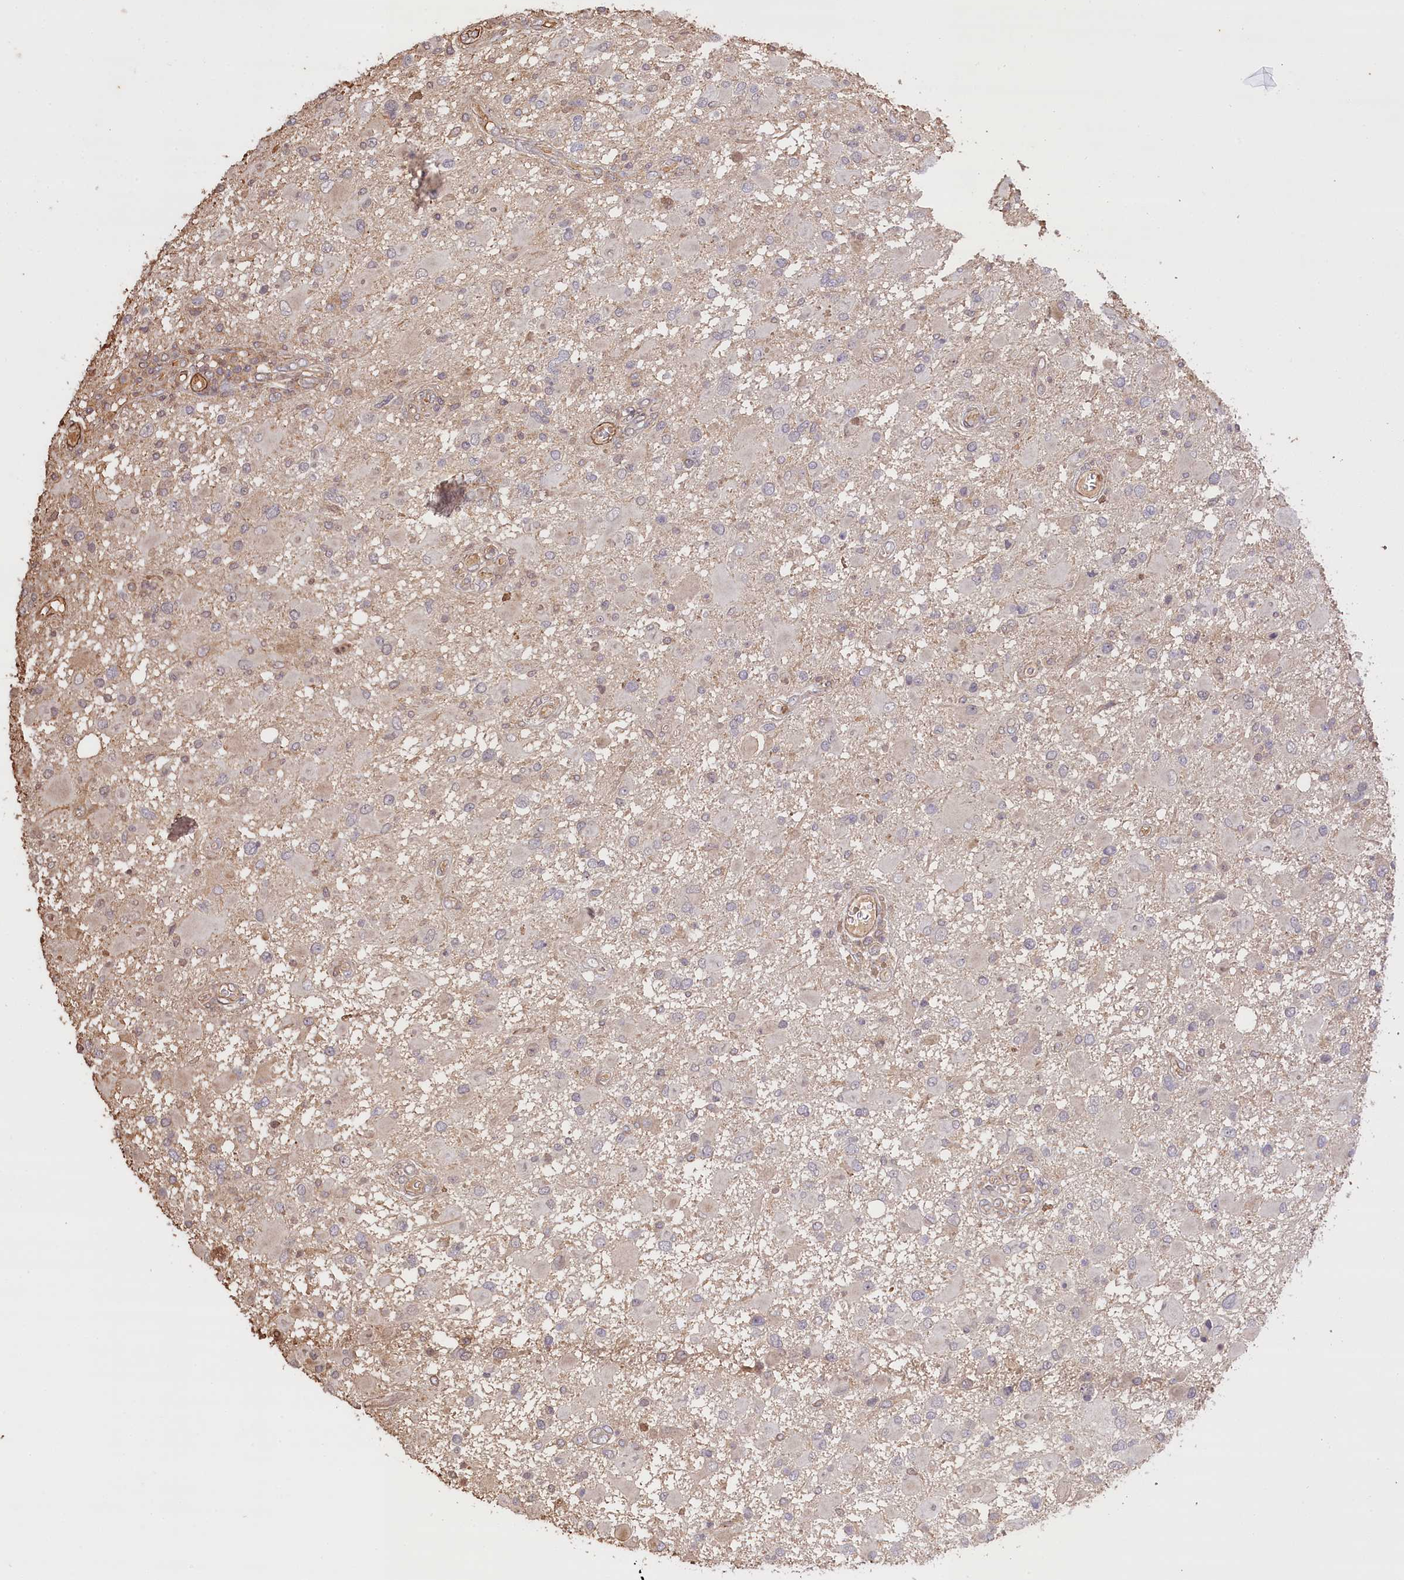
{"staining": {"intensity": "negative", "quantity": "none", "location": "none"}, "tissue": "glioma", "cell_type": "Tumor cells", "image_type": "cancer", "snomed": [{"axis": "morphology", "description": "Glioma, malignant, High grade"}, {"axis": "topography", "description": "Brain"}], "caption": "A micrograph of human glioma is negative for staining in tumor cells.", "gene": "FUZ", "patient": {"sex": "male", "age": 53}}